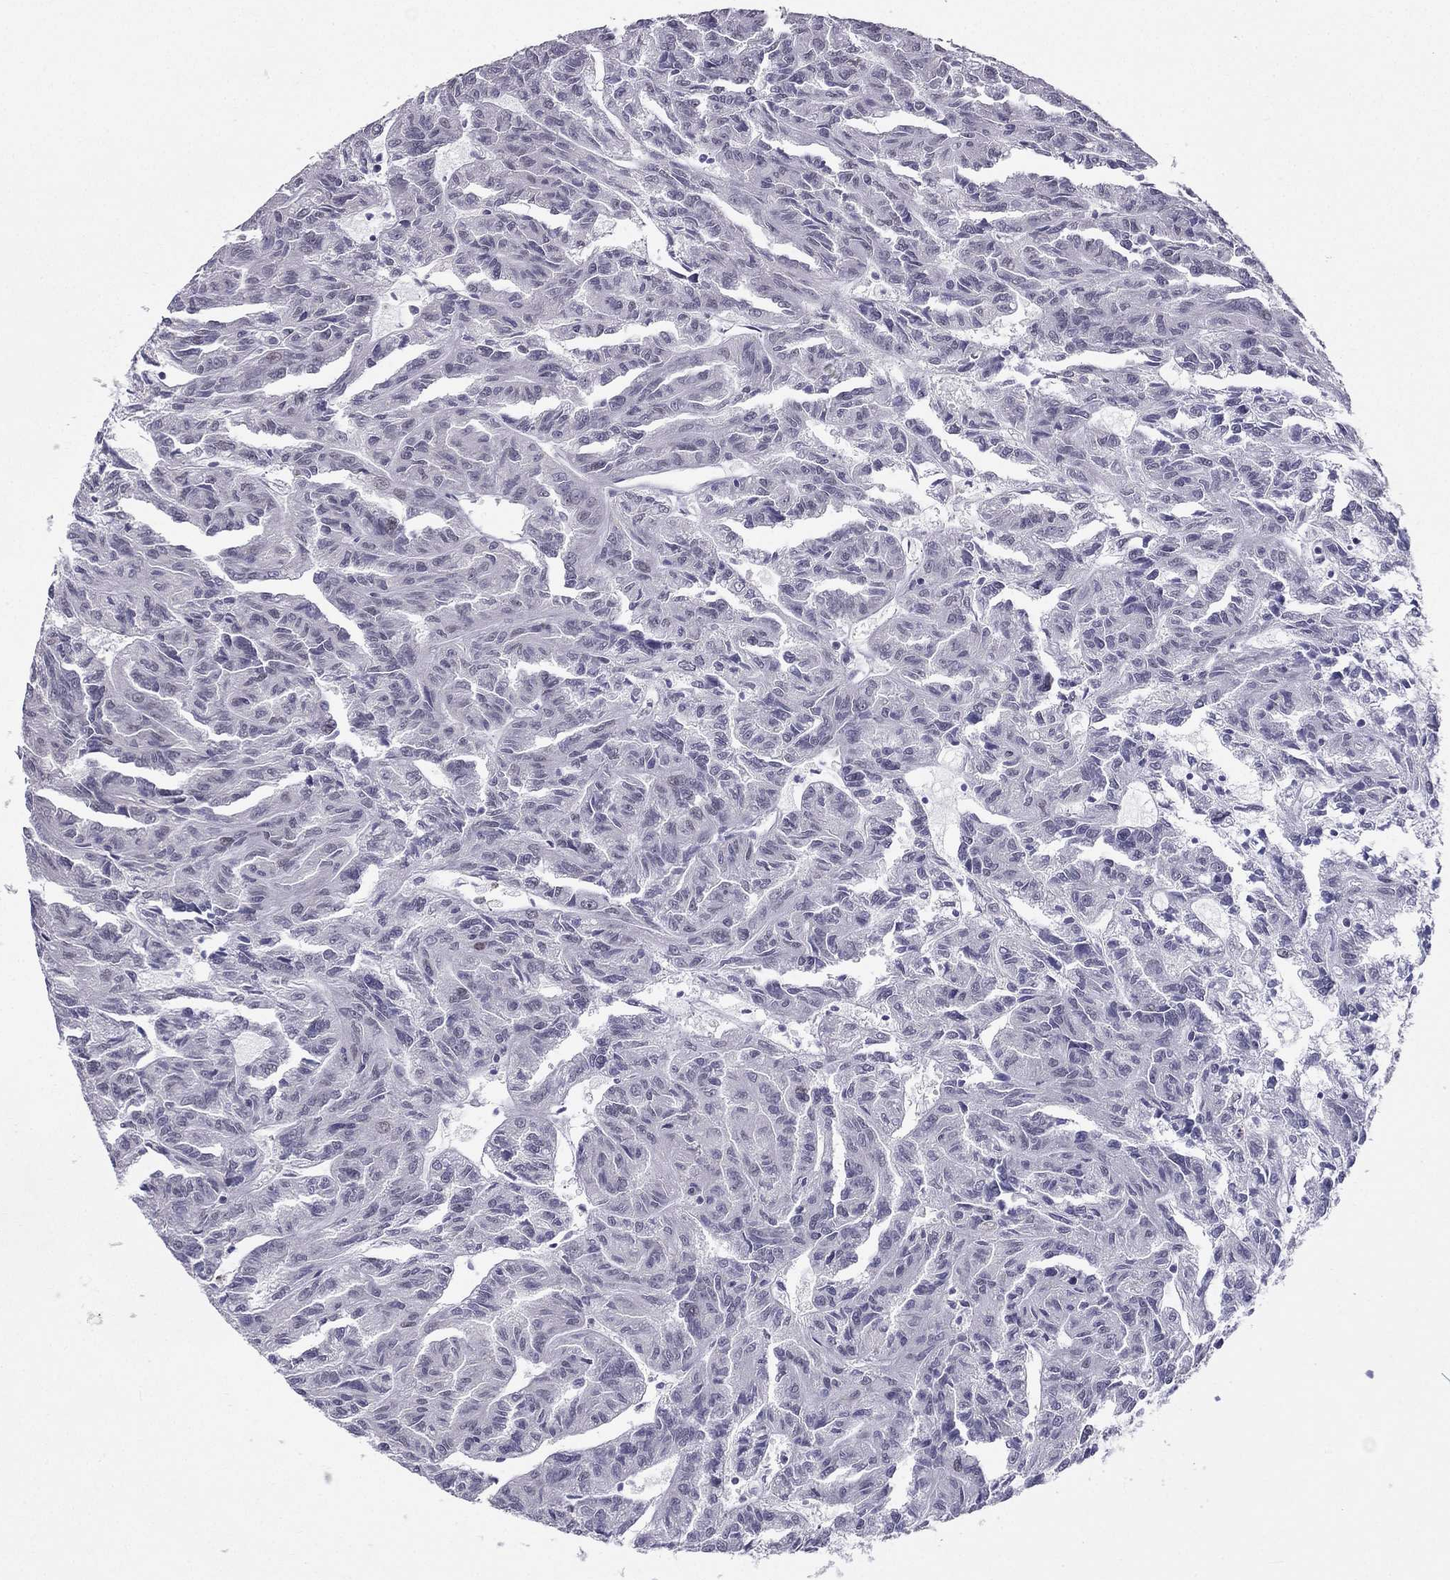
{"staining": {"intensity": "negative", "quantity": "none", "location": "none"}, "tissue": "renal cancer", "cell_type": "Tumor cells", "image_type": "cancer", "snomed": [{"axis": "morphology", "description": "Adenocarcinoma, NOS"}, {"axis": "topography", "description": "Kidney"}], "caption": "Immunohistochemistry photomicrograph of neoplastic tissue: renal cancer (adenocarcinoma) stained with DAB shows no significant protein staining in tumor cells.", "gene": "RPRD2", "patient": {"sex": "male", "age": 79}}